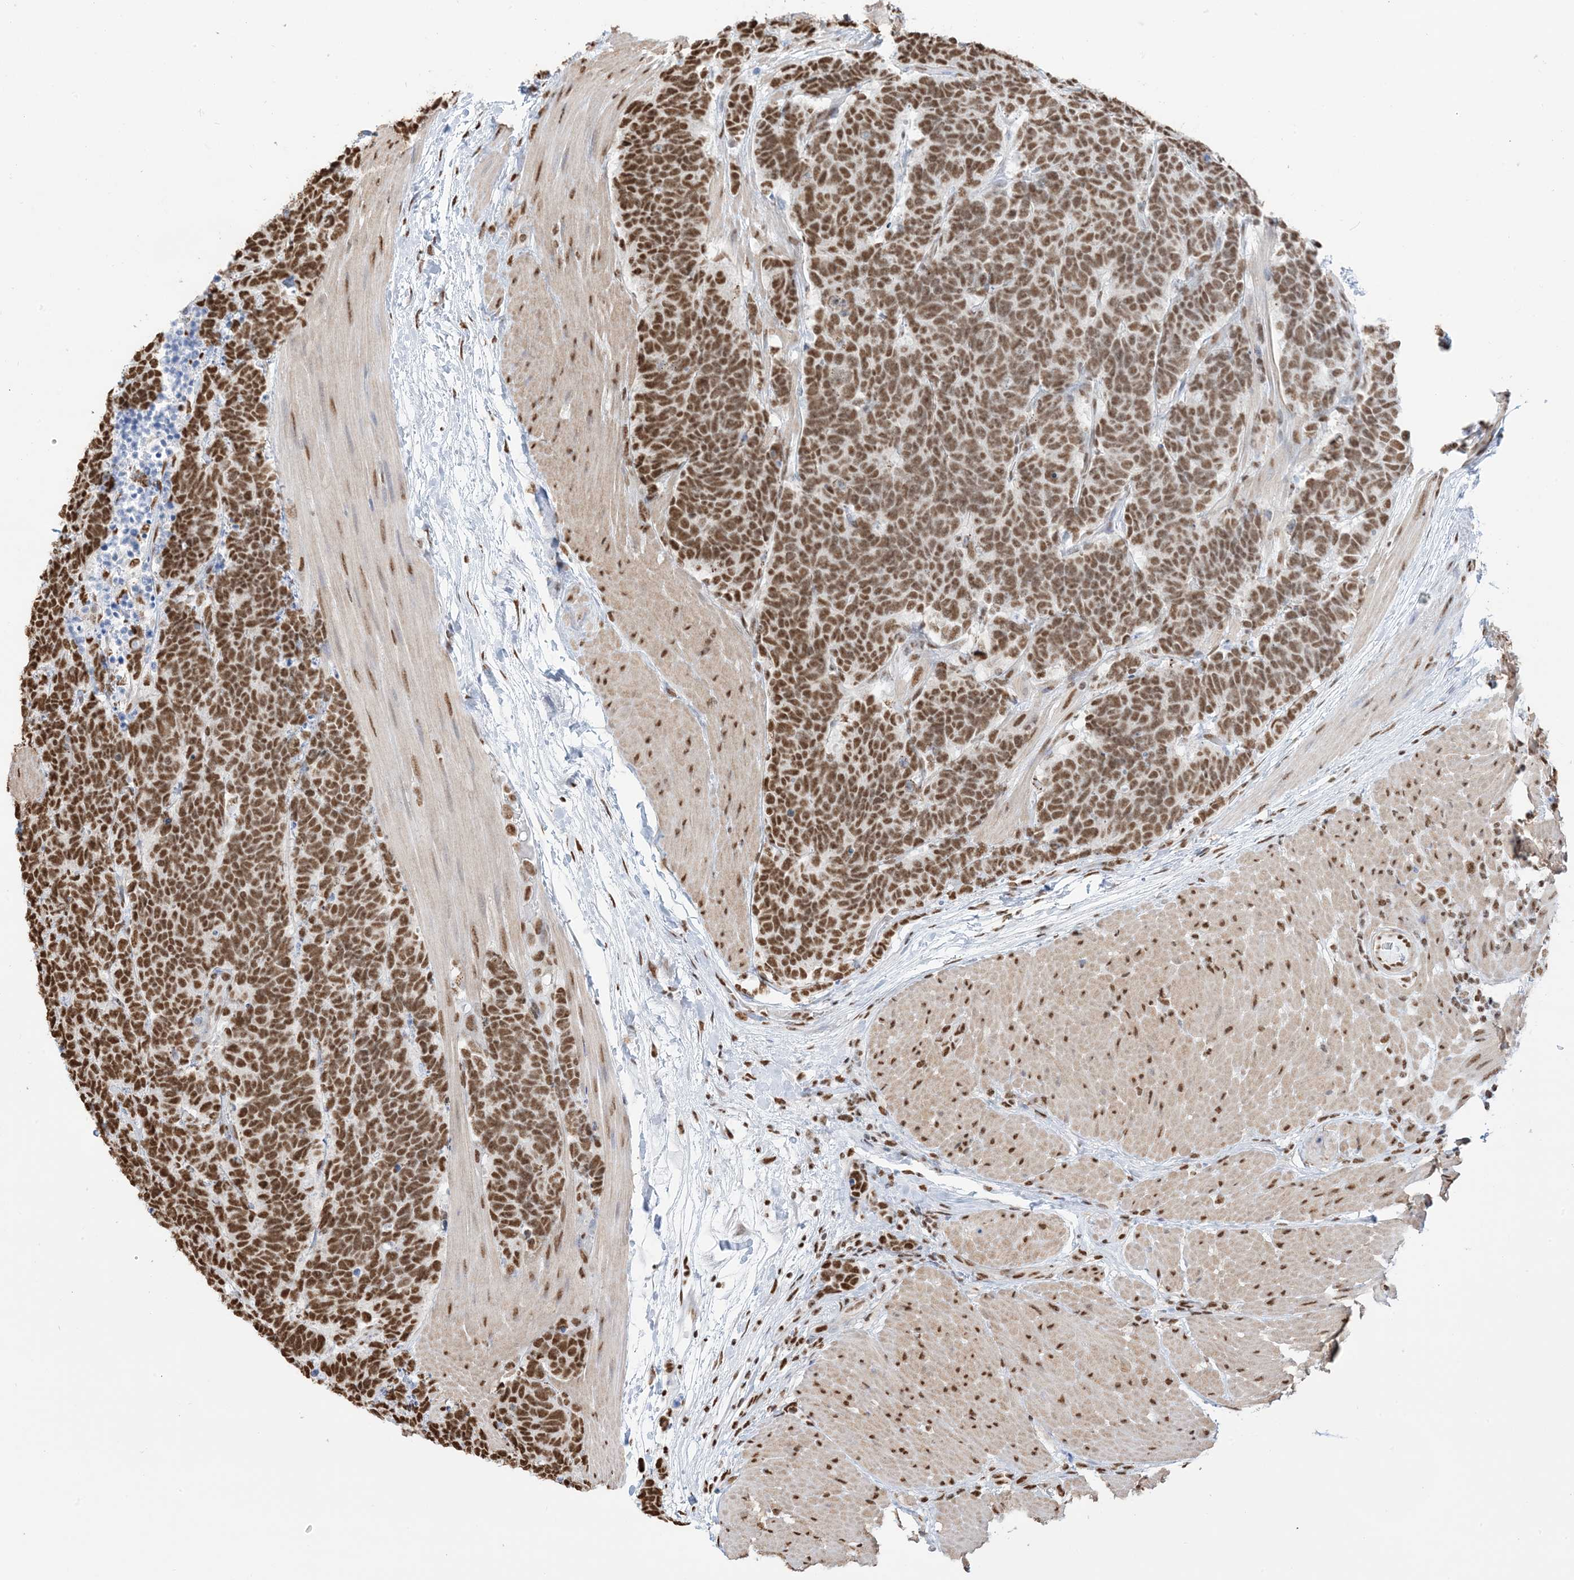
{"staining": {"intensity": "strong", "quantity": ">75%", "location": "nuclear"}, "tissue": "carcinoid", "cell_type": "Tumor cells", "image_type": "cancer", "snomed": [{"axis": "morphology", "description": "Carcinoma, NOS"}, {"axis": "morphology", "description": "Carcinoid, malignant, NOS"}, {"axis": "topography", "description": "Urinary bladder"}], "caption": "IHC micrograph of neoplastic tissue: carcinoid stained using immunohistochemistry exhibits high levels of strong protein expression localized specifically in the nuclear of tumor cells, appearing as a nuclear brown color.", "gene": "ZNF792", "patient": {"sex": "male", "age": 57}}